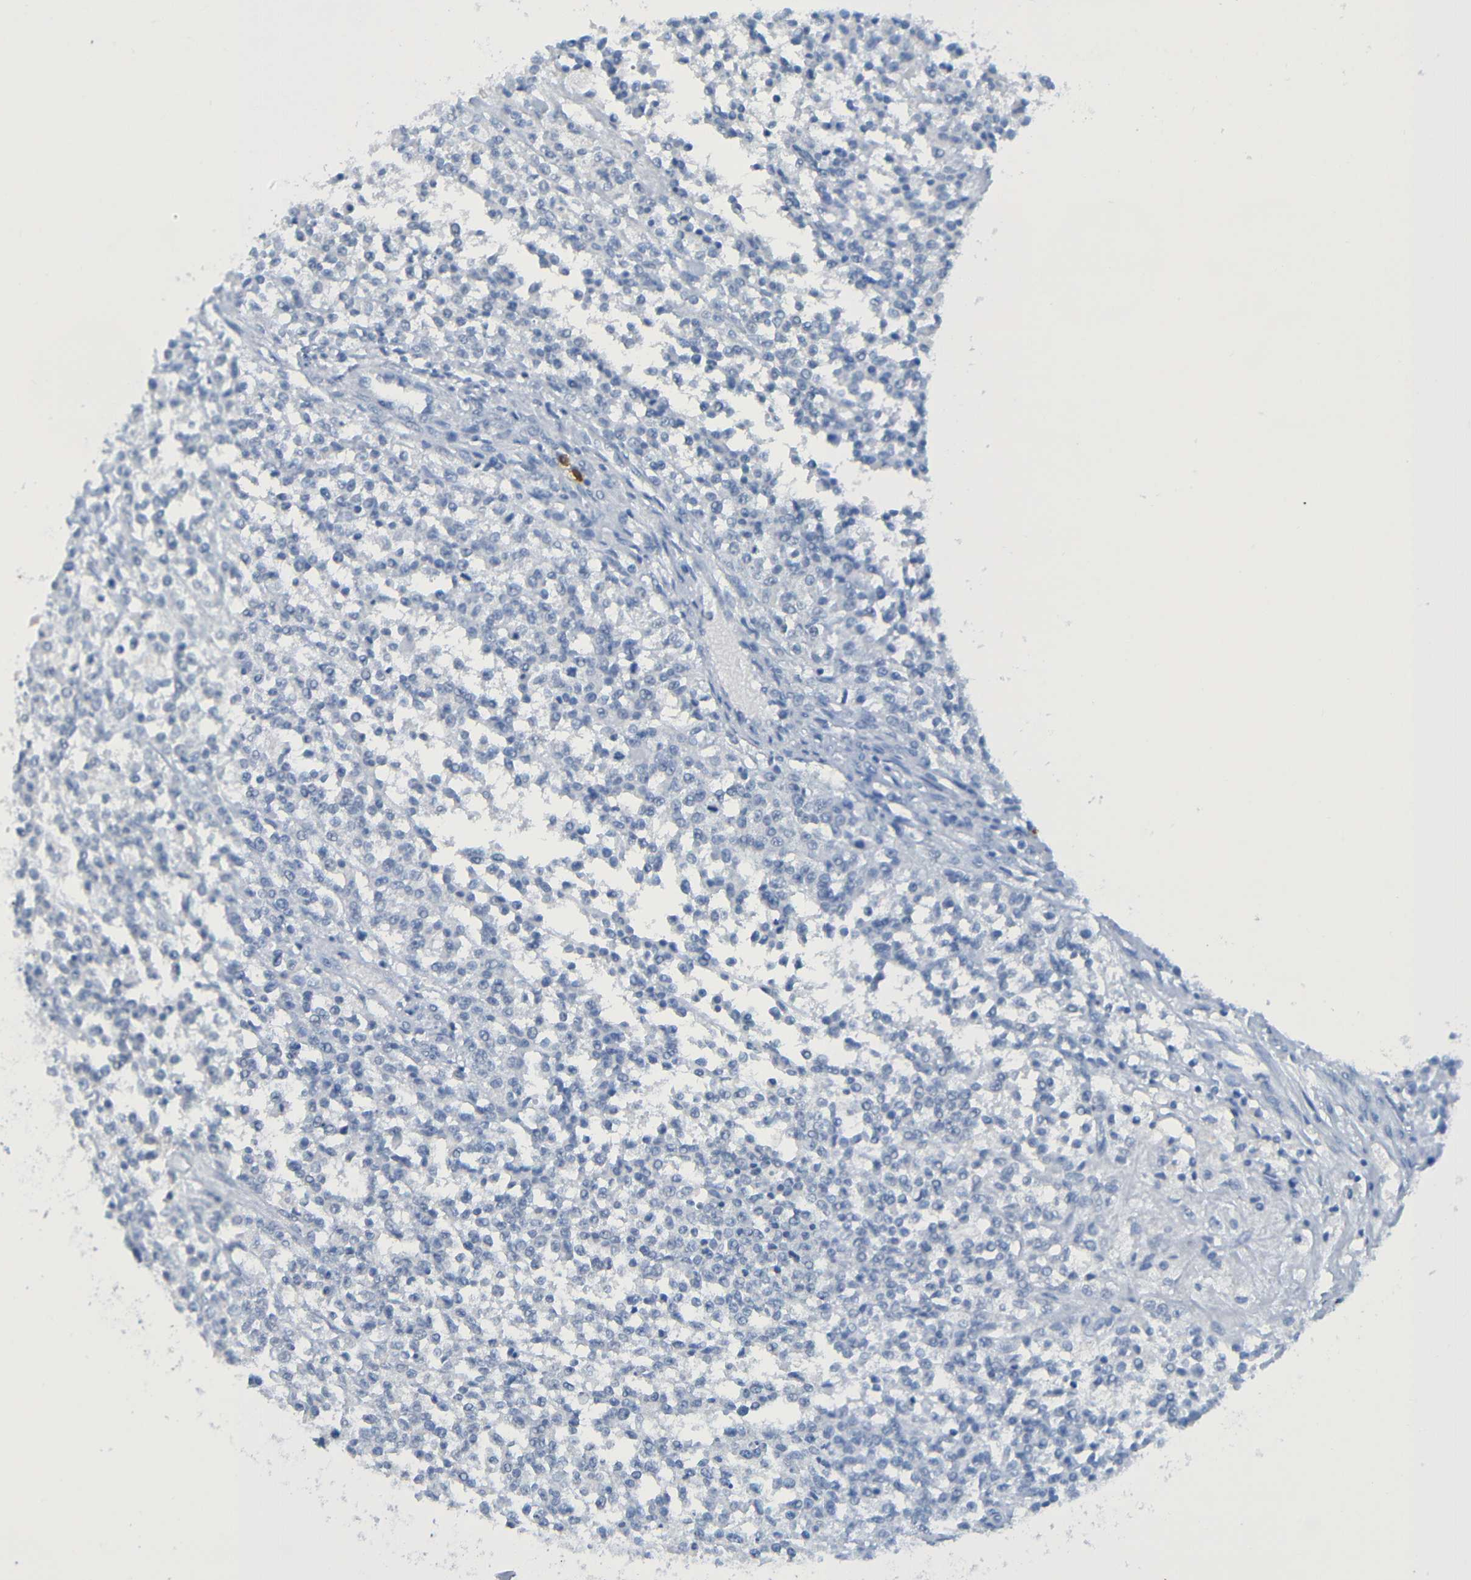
{"staining": {"intensity": "negative", "quantity": "none", "location": "none"}, "tissue": "testis cancer", "cell_type": "Tumor cells", "image_type": "cancer", "snomed": [{"axis": "morphology", "description": "Seminoma, NOS"}, {"axis": "topography", "description": "Testis"}], "caption": "Testis seminoma was stained to show a protein in brown. There is no significant expression in tumor cells.", "gene": "C3AR1", "patient": {"sex": "male", "age": 59}}